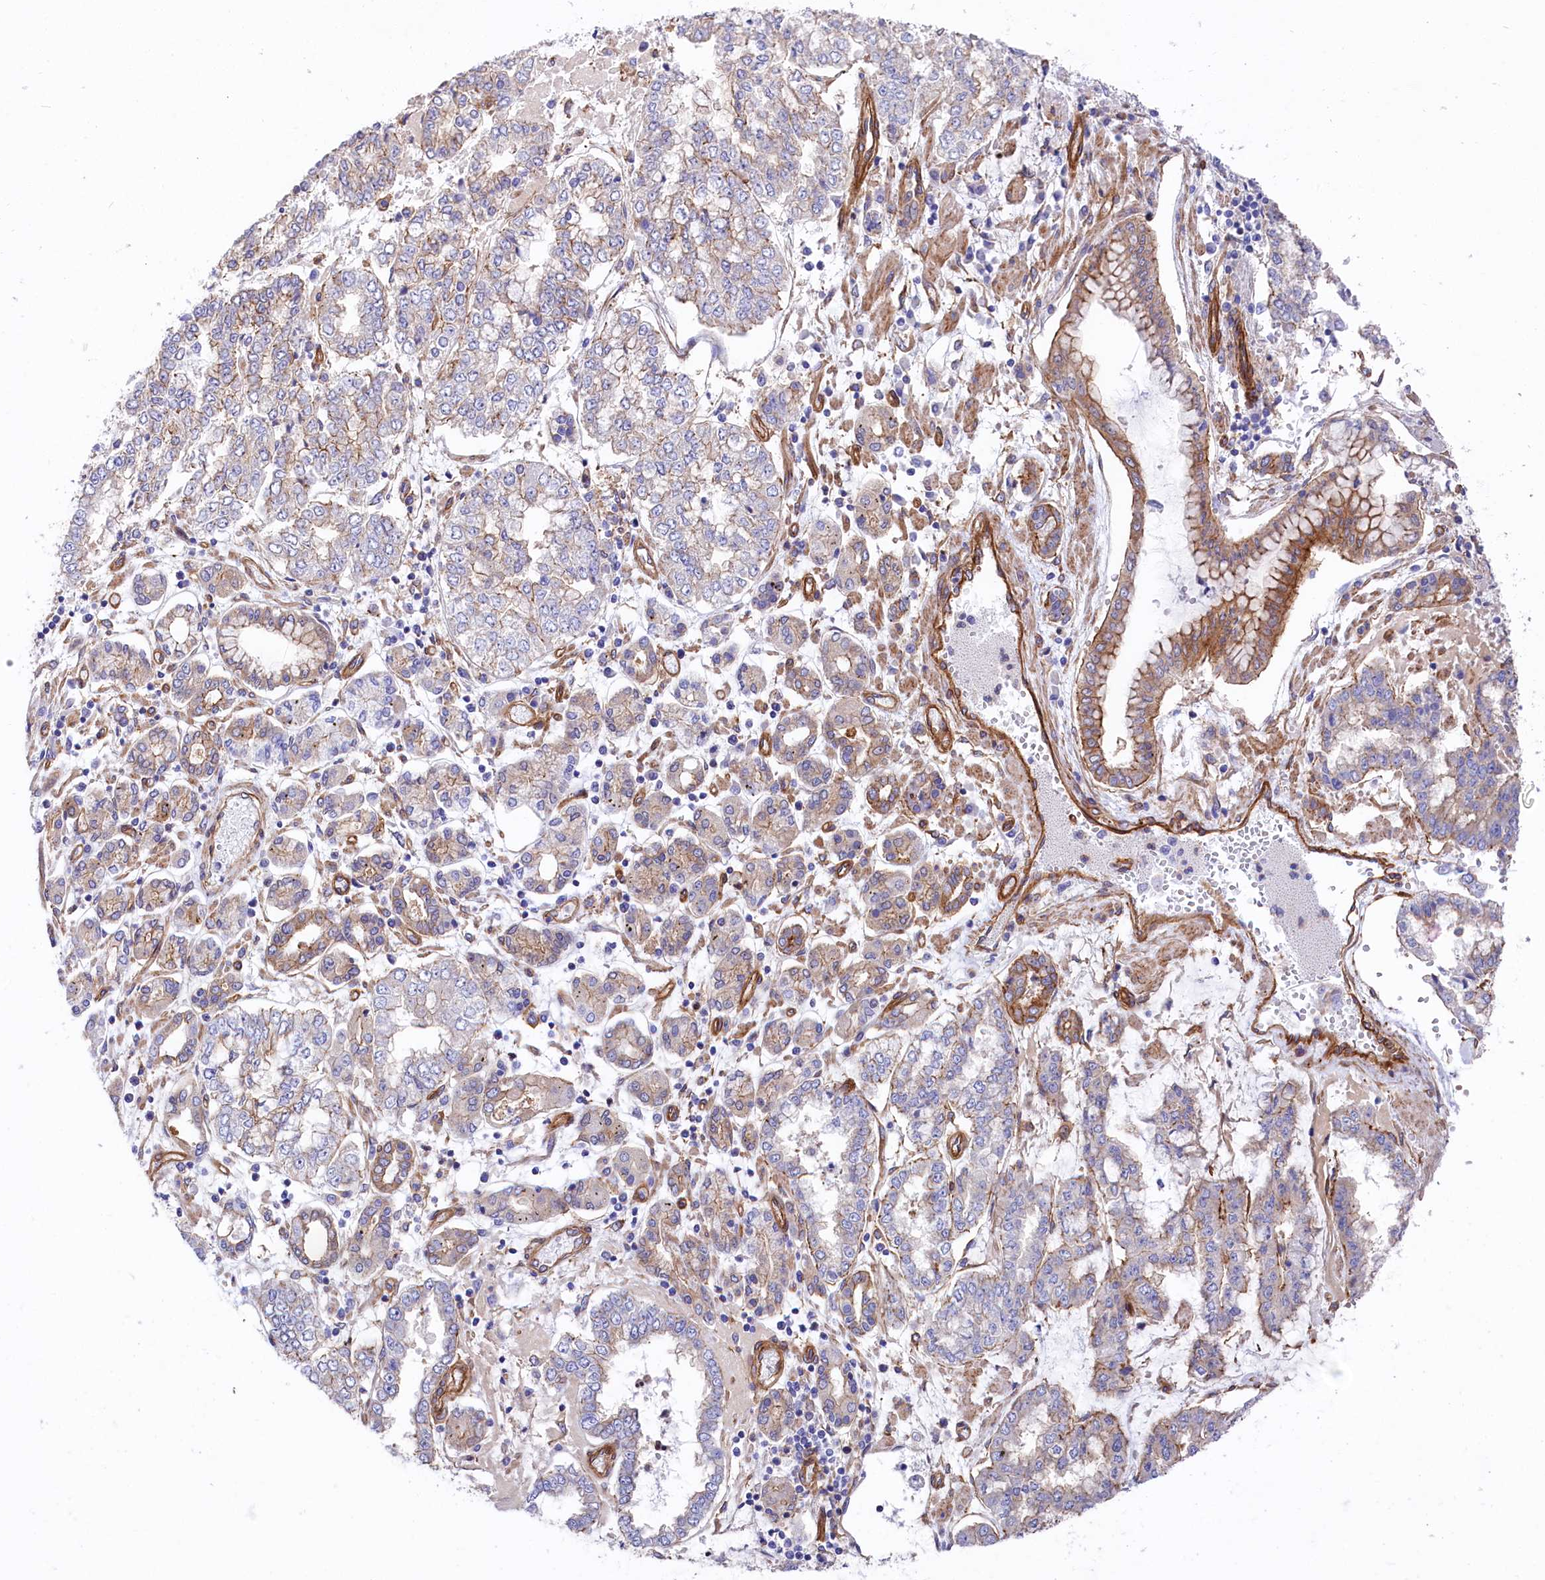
{"staining": {"intensity": "moderate", "quantity": "<25%", "location": "cytoplasmic/membranous"}, "tissue": "stomach cancer", "cell_type": "Tumor cells", "image_type": "cancer", "snomed": [{"axis": "morphology", "description": "Adenocarcinoma, NOS"}, {"axis": "topography", "description": "Stomach"}], "caption": "An IHC micrograph of neoplastic tissue is shown. Protein staining in brown labels moderate cytoplasmic/membranous positivity in adenocarcinoma (stomach) within tumor cells. The staining was performed using DAB to visualize the protein expression in brown, while the nuclei were stained in blue with hematoxylin (Magnification: 20x).", "gene": "TNKS1BP1", "patient": {"sex": "male", "age": 76}}